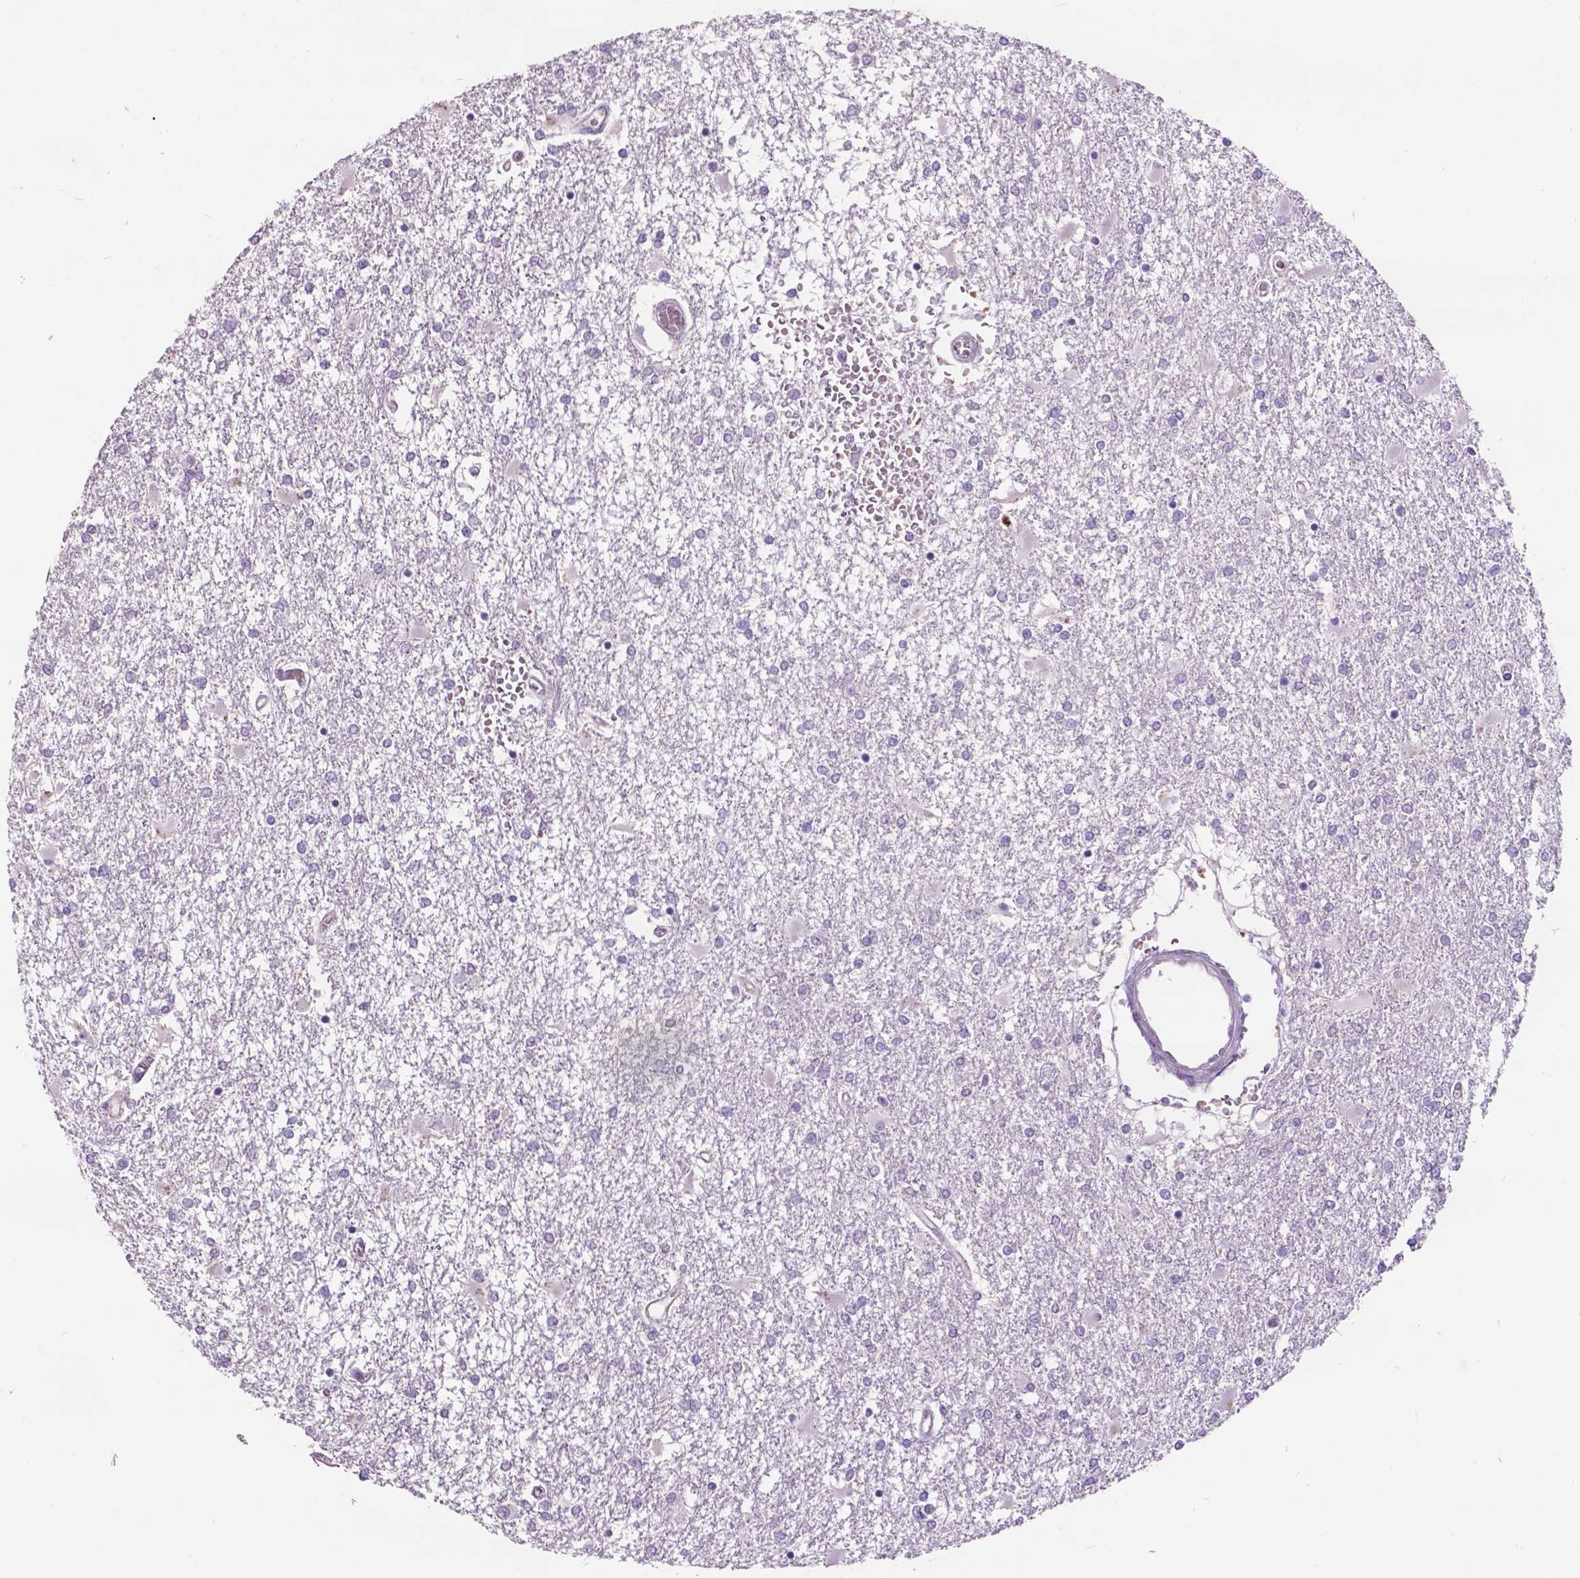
{"staining": {"intensity": "negative", "quantity": "none", "location": "none"}, "tissue": "glioma", "cell_type": "Tumor cells", "image_type": "cancer", "snomed": [{"axis": "morphology", "description": "Glioma, malignant, High grade"}, {"axis": "topography", "description": "Cerebral cortex"}], "caption": "Tumor cells show no significant protein expression in malignant glioma (high-grade).", "gene": "PLSCR1", "patient": {"sex": "male", "age": 79}}